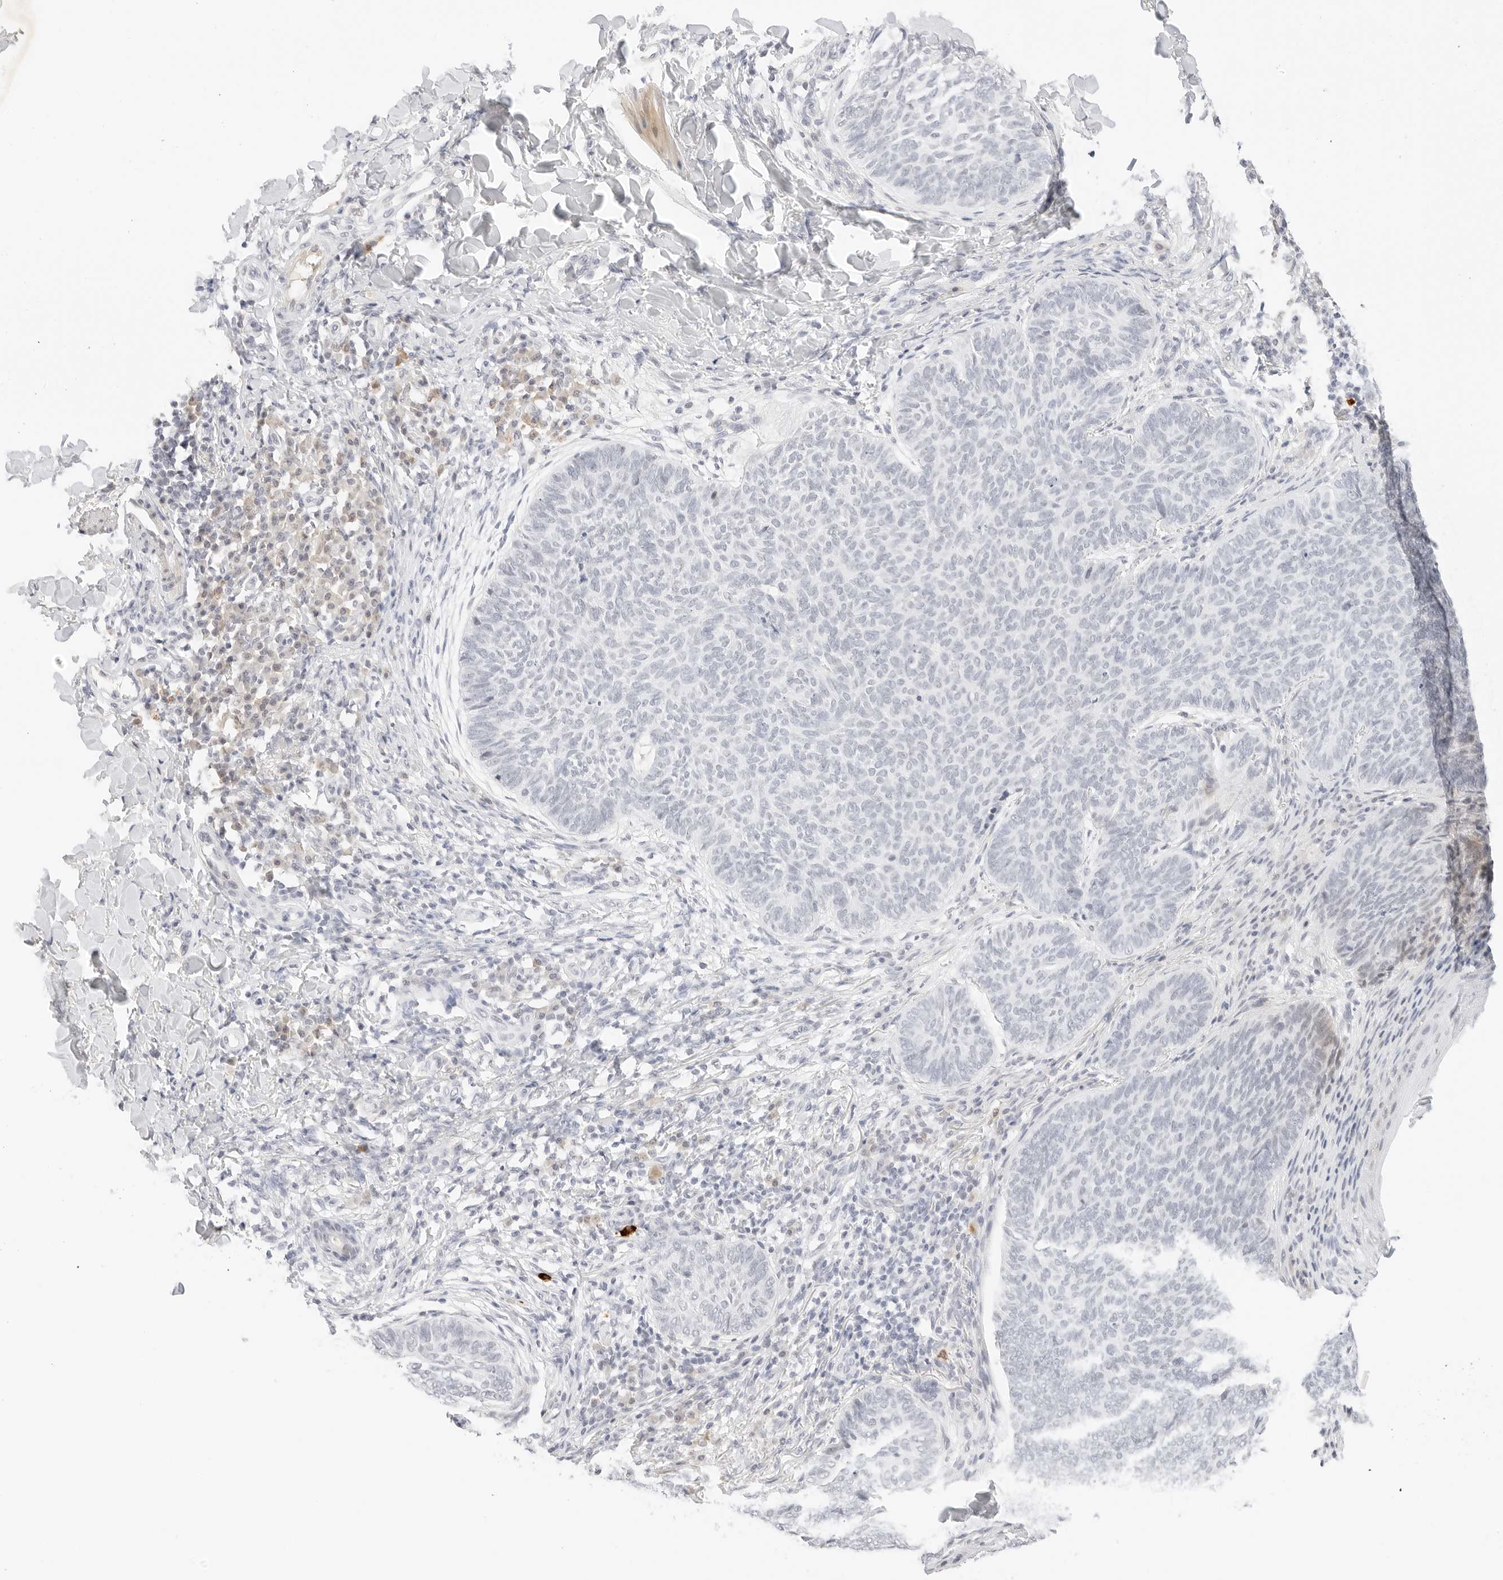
{"staining": {"intensity": "negative", "quantity": "none", "location": "none"}, "tissue": "skin cancer", "cell_type": "Tumor cells", "image_type": "cancer", "snomed": [{"axis": "morphology", "description": "Normal tissue, NOS"}, {"axis": "morphology", "description": "Basal cell carcinoma"}, {"axis": "topography", "description": "Skin"}], "caption": "A high-resolution micrograph shows immunohistochemistry (IHC) staining of skin cancer, which displays no significant staining in tumor cells. The staining is performed using DAB brown chromogen with nuclei counter-stained in using hematoxylin.", "gene": "XKR4", "patient": {"sex": "male", "age": 50}}